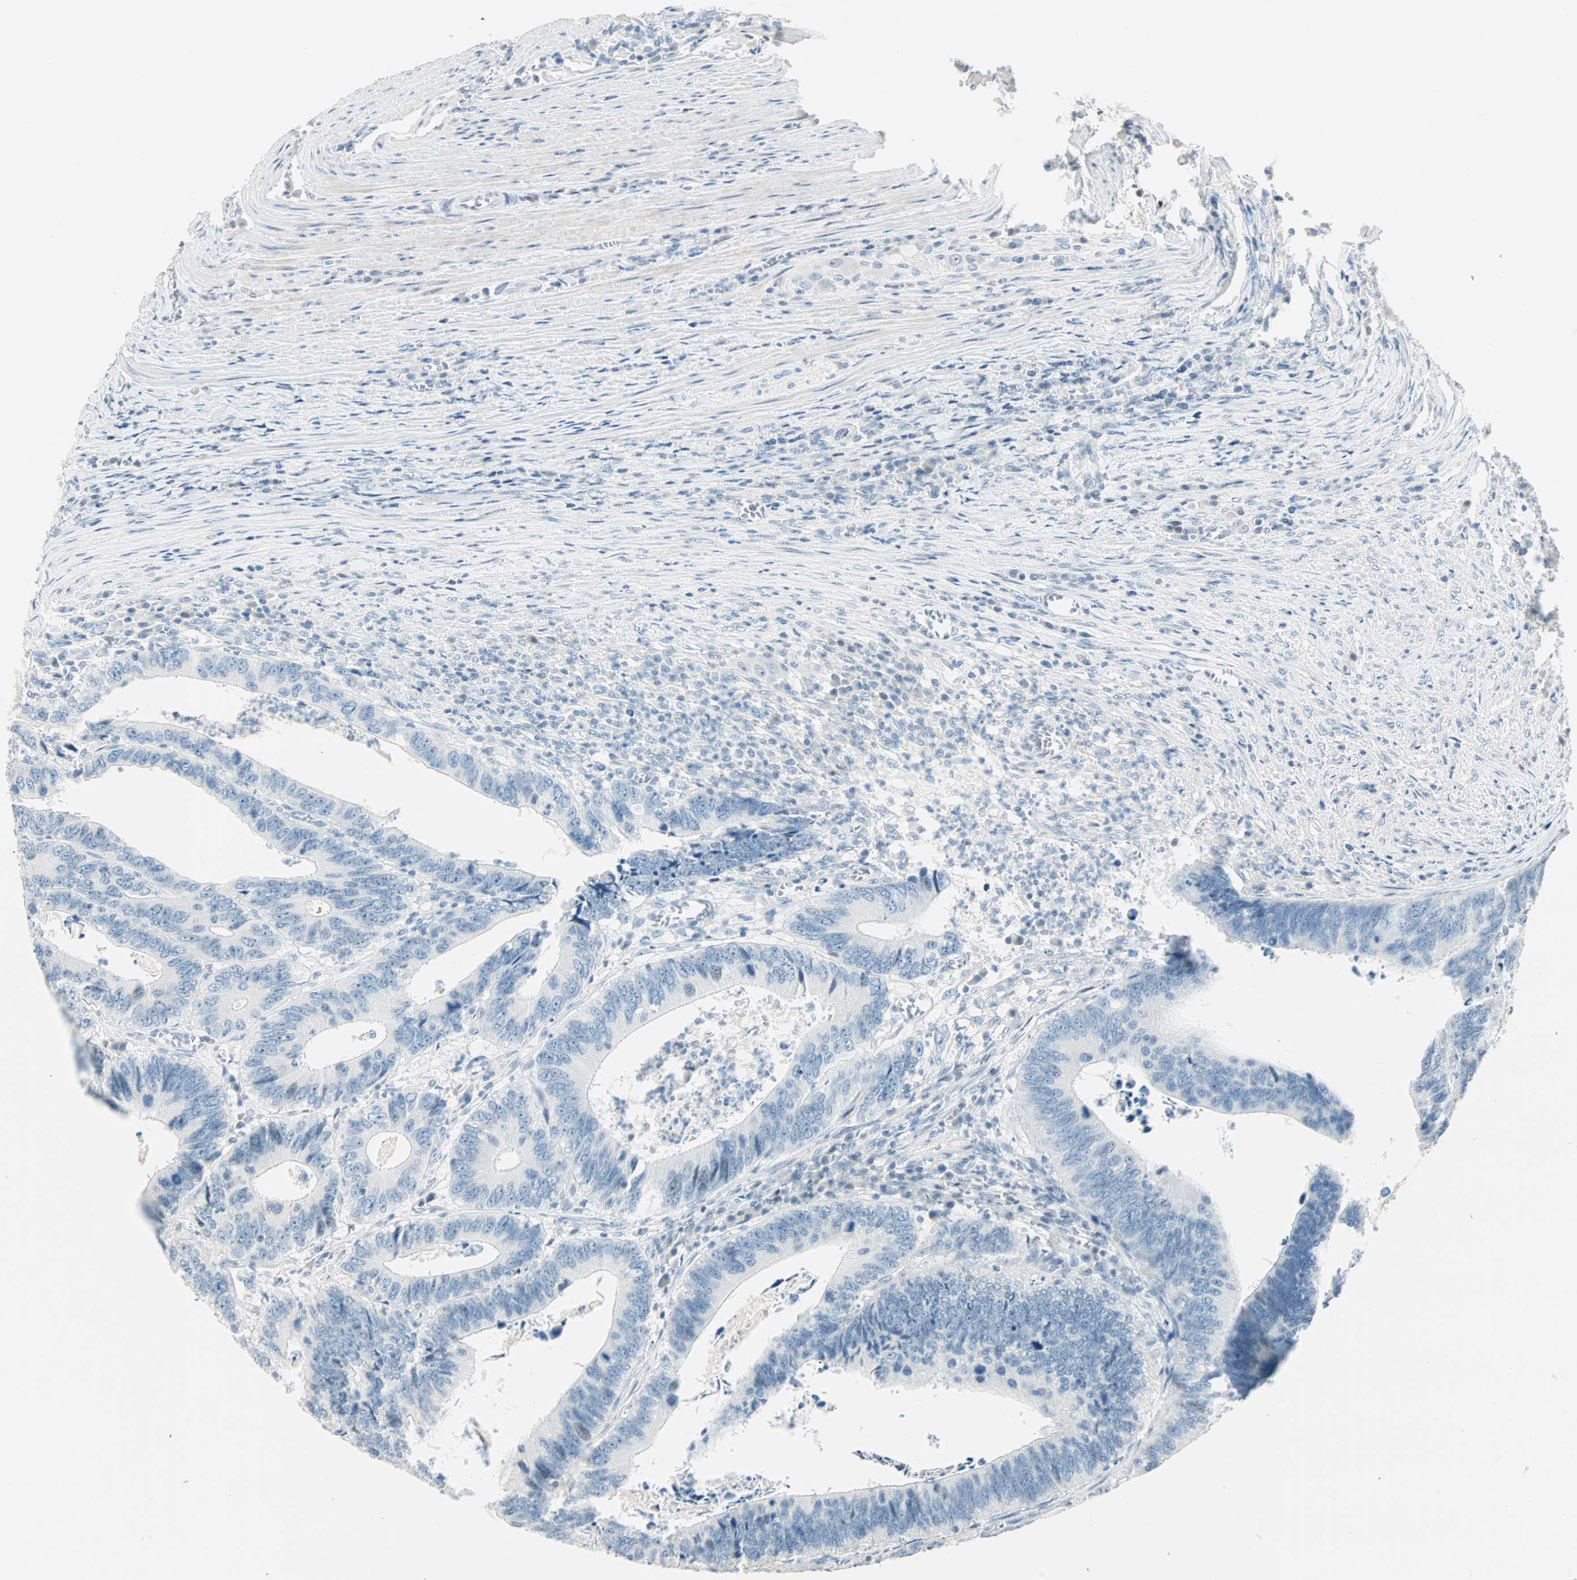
{"staining": {"intensity": "weak", "quantity": "<25%", "location": "nuclear"}, "tissue": "colorectal cancer", "cell_type": "Tumor cells", "image_type": "cancer", "snomed": [{"axis": "morphology", "description": "Adenocarcinoma, NOS"}, {"axis": "topography", "description": "Colon"}], "caption": "There is no significant positivity in tumor cells of adenocarcinoma (colorectal). (Stains: DAB immunohistochemistry (IHC) with hematoxylin counter stain, Microscopy: brightfield microscopy at high magnification).", "gene": "SMAD3", "patient": {"sex": "male", "age": 72}}